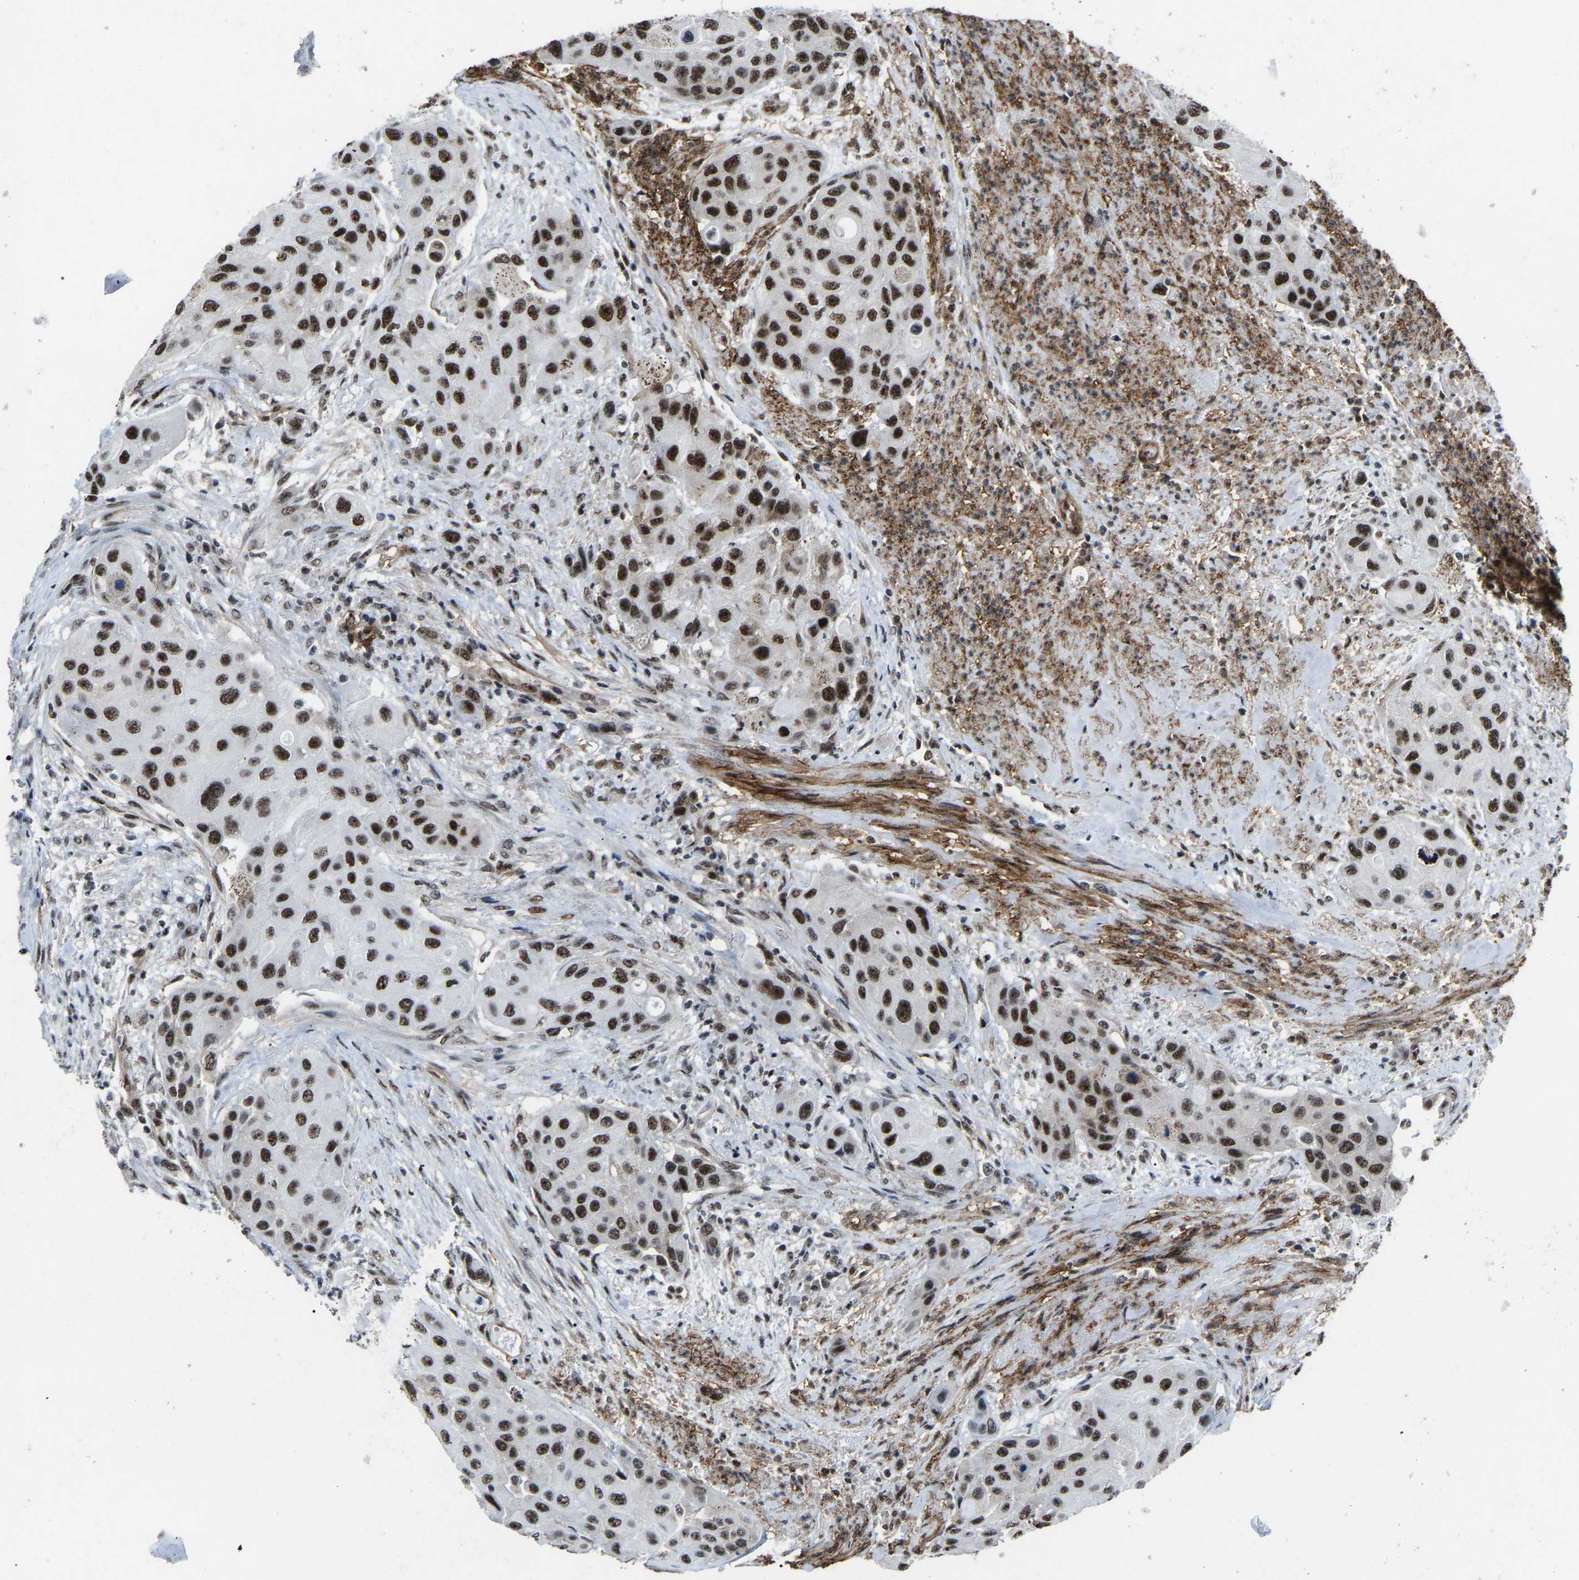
{"staining": {"intensity": "strong", "quantity": ">75%", "location": "nuclear"}, "tissue": "urothelial cancer", "cell_type": "Tumor cells", "image_type": "cancer", "snomed": [{"axis": "morphology", "description": "Urothelial carcinoma, High grade"}, {"axis": "topography", "description": "Urinary bladder"}], "caption": "DAB immunohistochemical staining of human urothelial cancer shows strong nuclear protein positivity in about >75% of tumor cells.", "gene": "DDX5", "patient": {"sex": "female", "age": 56}}